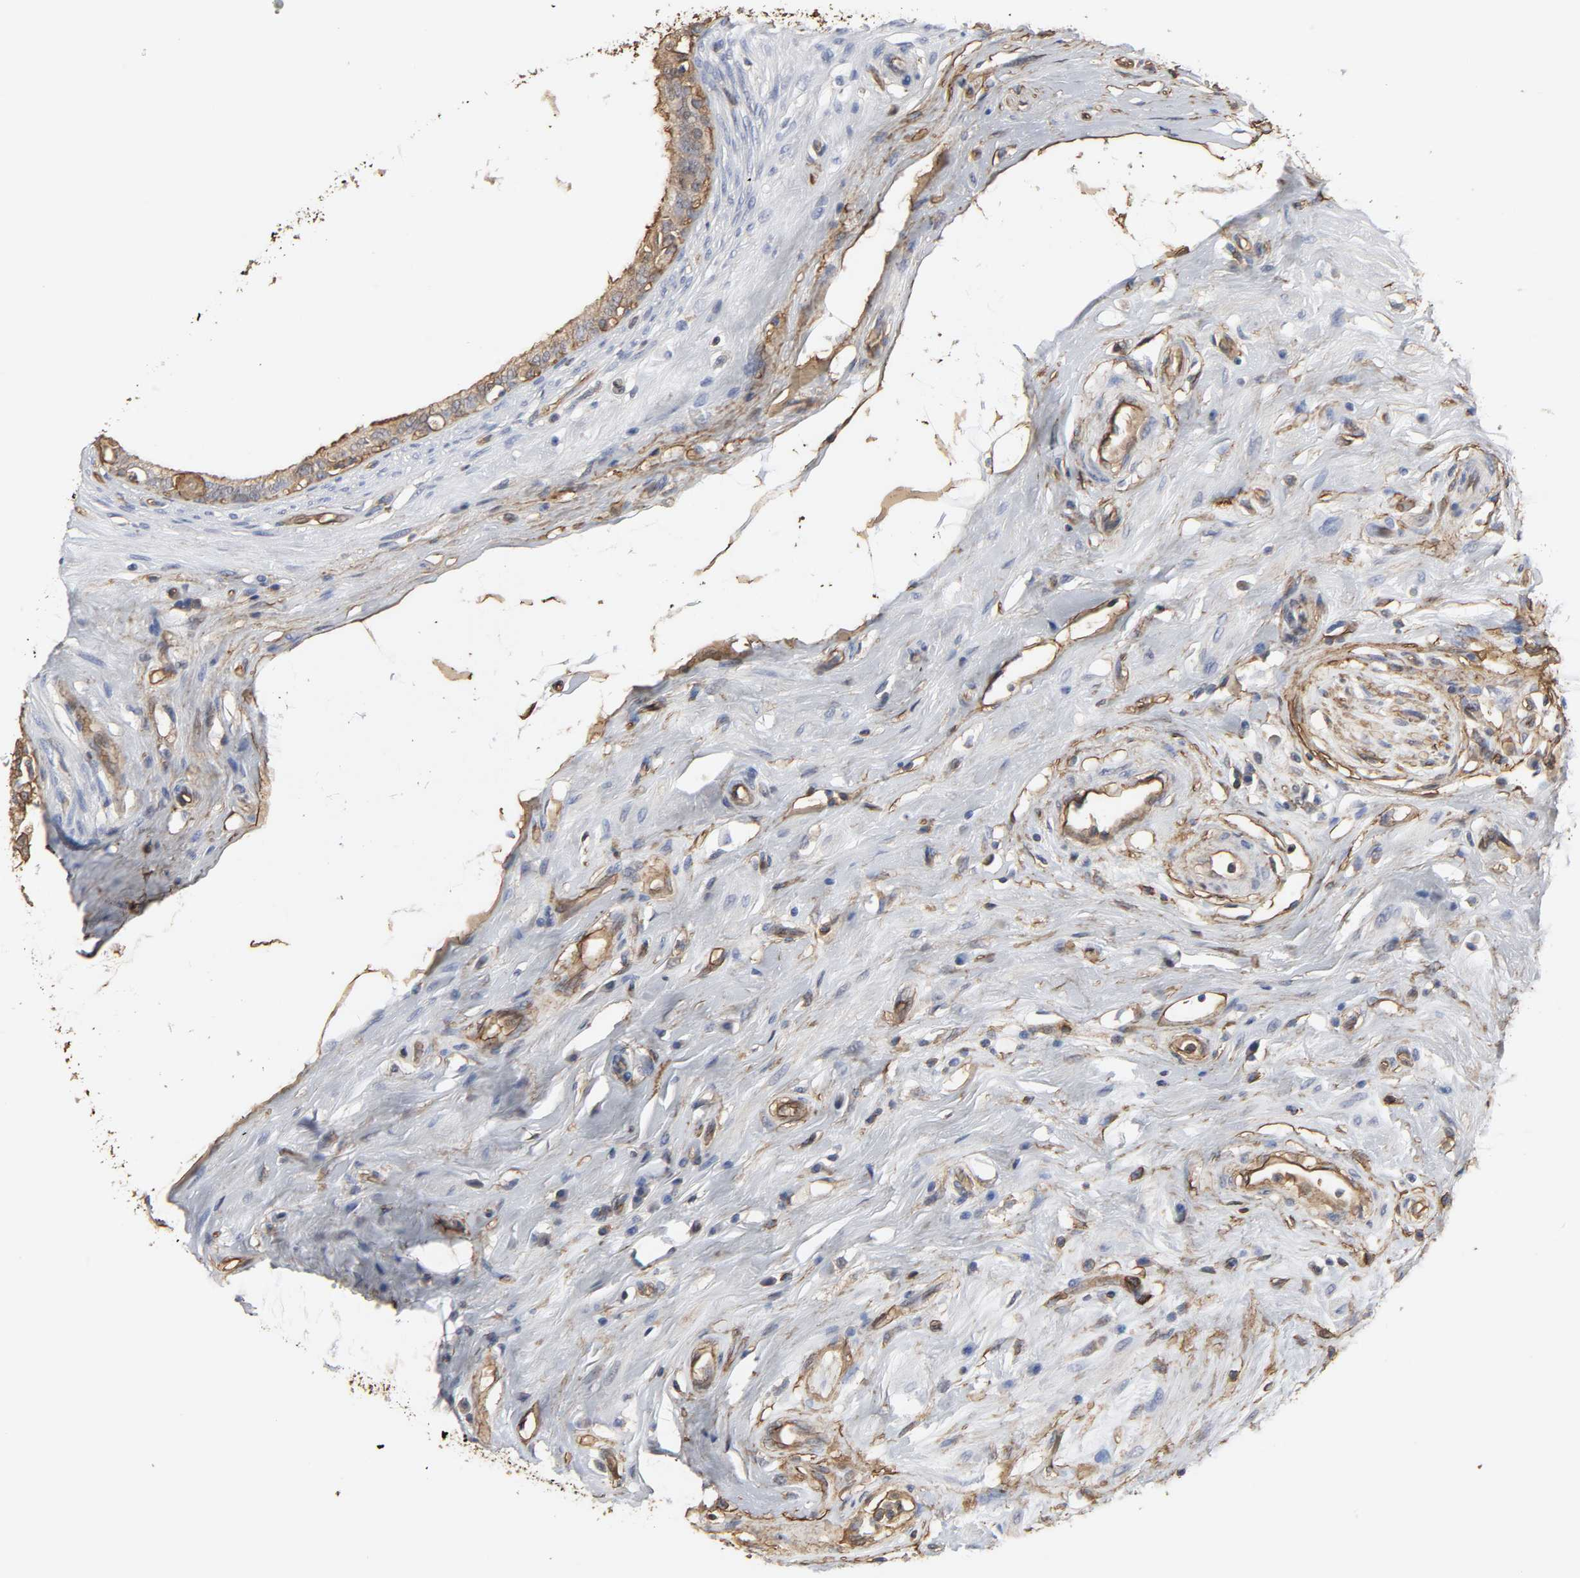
{"staining": {"intensity": "moderate", "quantity": ">75%", "location": "cytoplasmic/membranous"}, "tissue": "epididymis", "cell_type": "Glandular cells", "image_type": "normal", "snomed": [{"axis": "morphology", "description": "Normal tissue, NOS"}, {"axis": "morphology", "description": "Inflammation, NOS"}, {"axis": "topography", "description": "Epididymis"}], "caption": "The photomicrograph reveals staining of benign epididymis, revealing moderate cytoplasmic/membranous protein positivity (brown color) within glandular cells.", "gene": "ANXA2", "patient": {"sex": "male", "age": 84}}